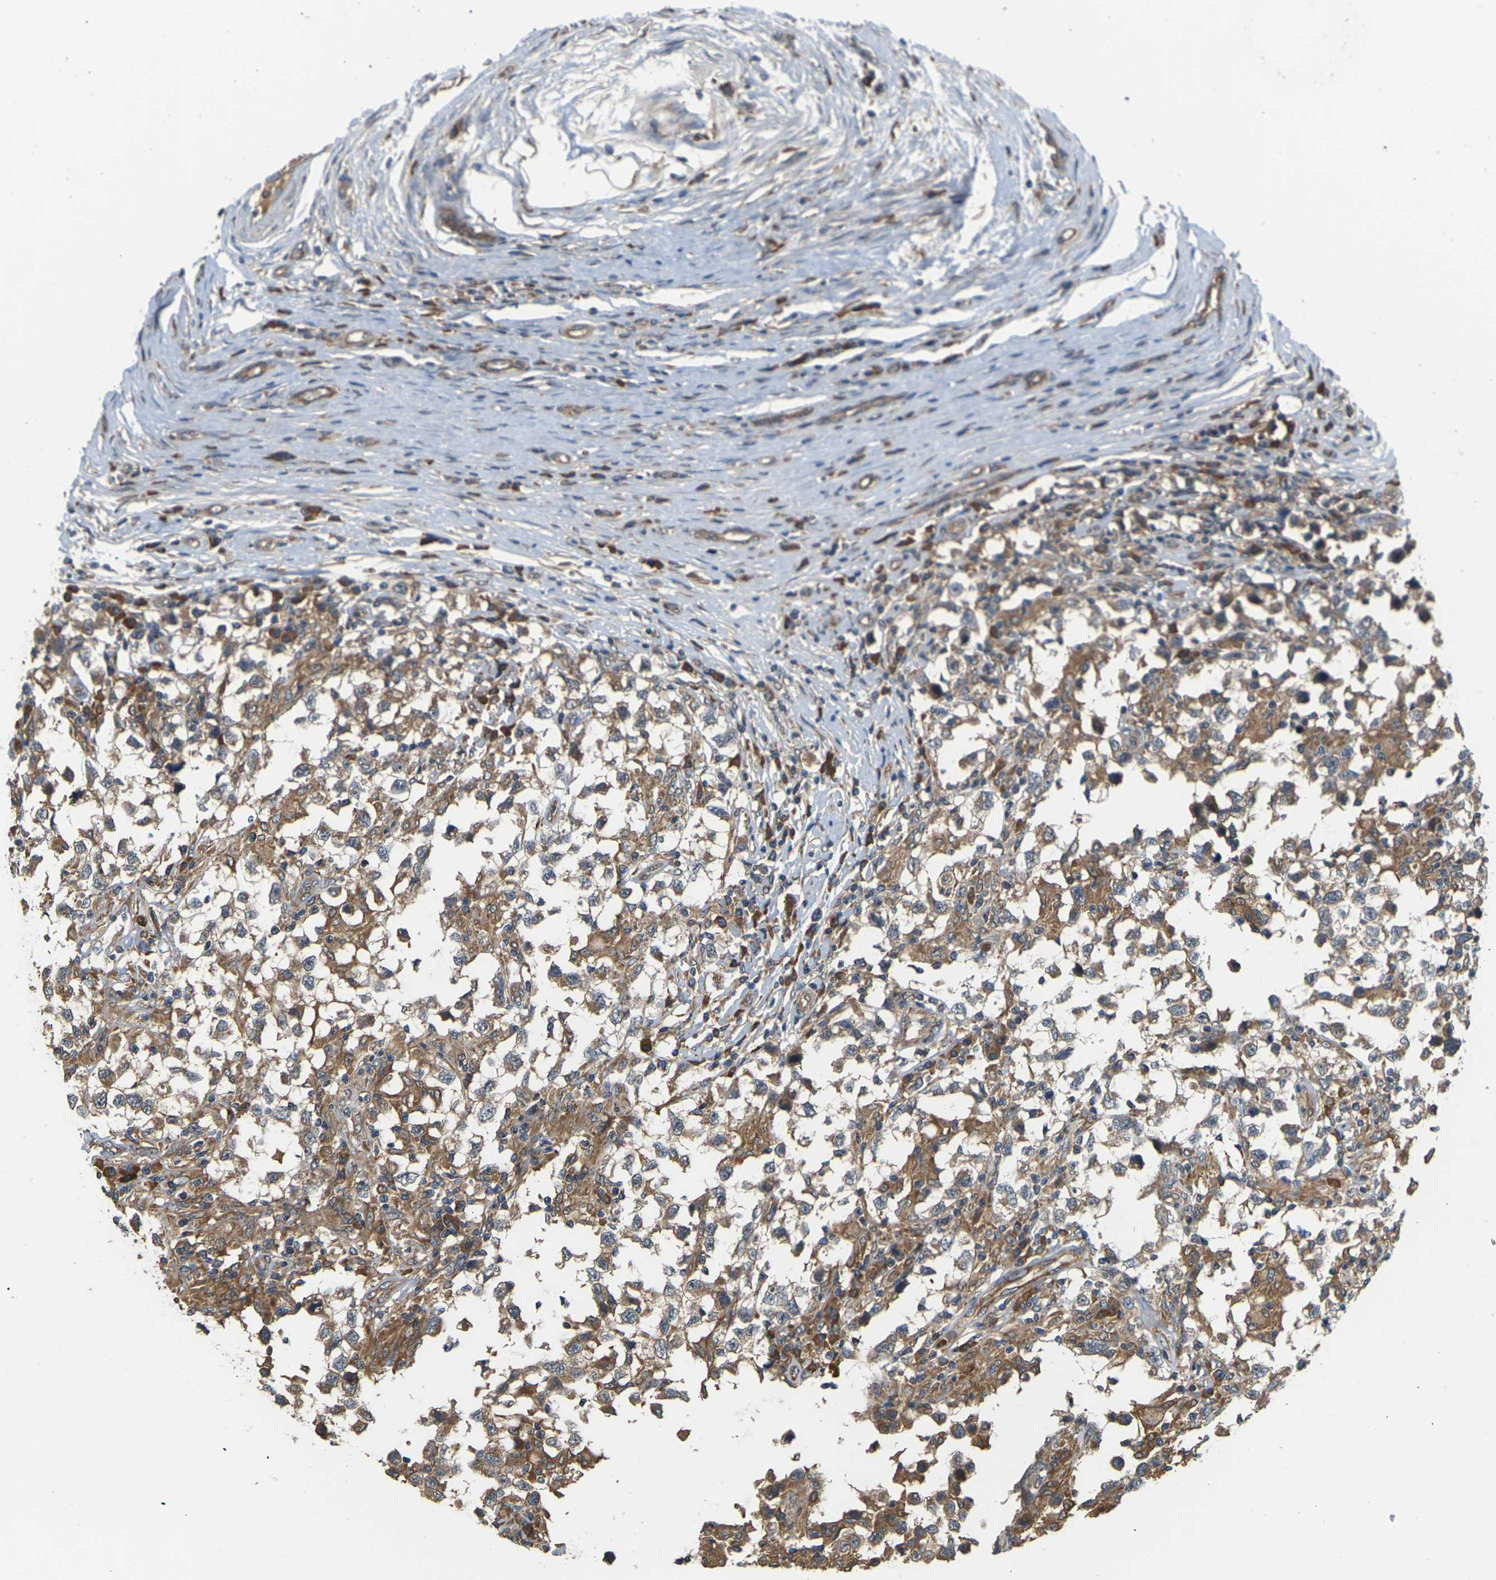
{"staining": {"intensity": "moderate", "quantity": ">75%", "location": "cytoplasmic/membranous"}, "tissue": "testis cancer", "cell_type": "Tumor cells", "image_type": "cancer", "snomed": [{"axis": "morphology", "description": "Carcinoma, Embryonal, NOS"}, {"axis": "topography", "description": "Testis"}], "caption": "Human embryonal carcinoma (testis) stained with a protein marker reveals moderate staining in tumor cells.", "gene": "NRAS", "patient": {"sex": "male", "age": 21}}